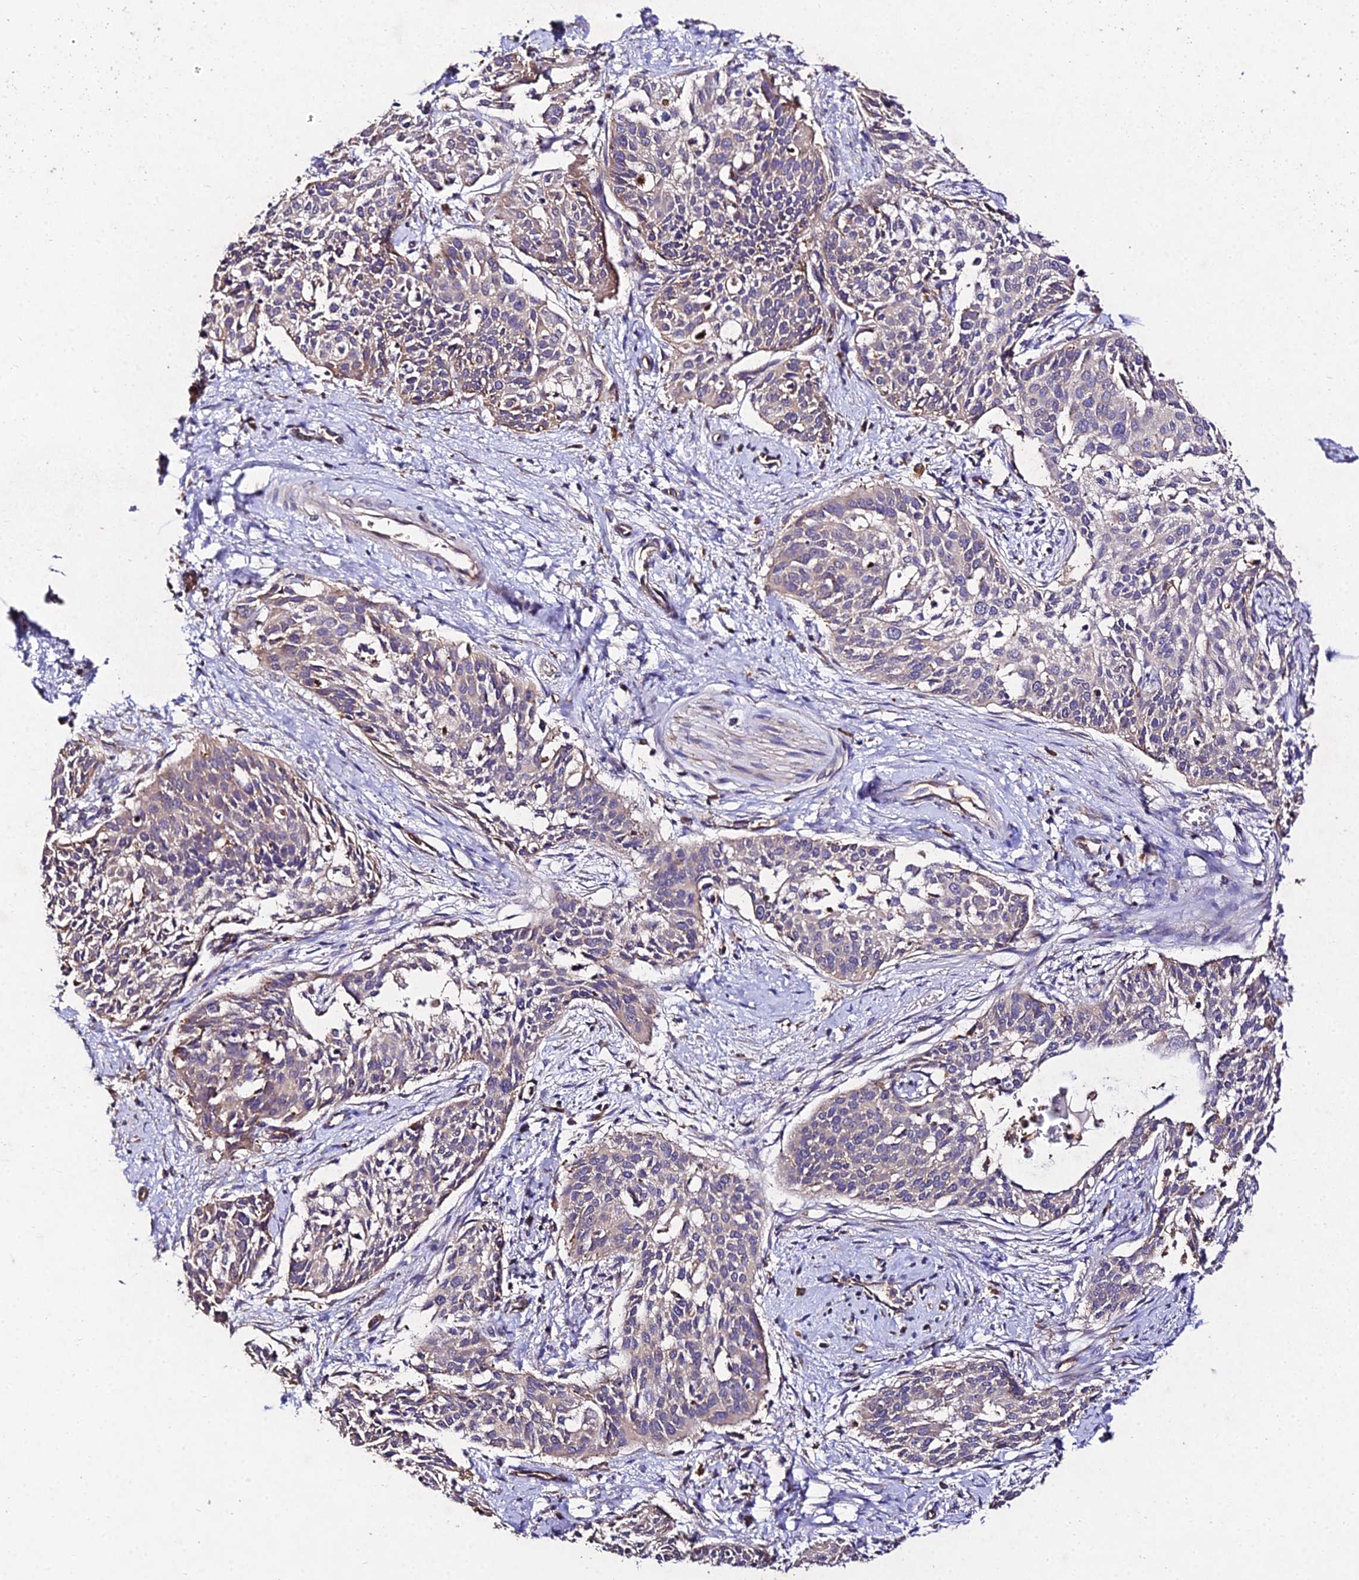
{"staining": {"intensity": "weak", "quantity": ">75%", "location": "cytoplasmic/membranous"}, "tissue": "cervical cancer", "cell_type": "Tumor cells", "image_type": "cancer", "snomed": [{"axis": "morphology", "description": "Squamous cell carcinoma, NOS"}, {"axis": "topography", "description": "Cervix"}], "caption": "A histopathology image of human cervical cancer stained for a protein displays weak cytoplasmic/membranous brown staining in tumor cells.", "gene": "AP3M2", "patient": {"sex": "female", "age": 44}}